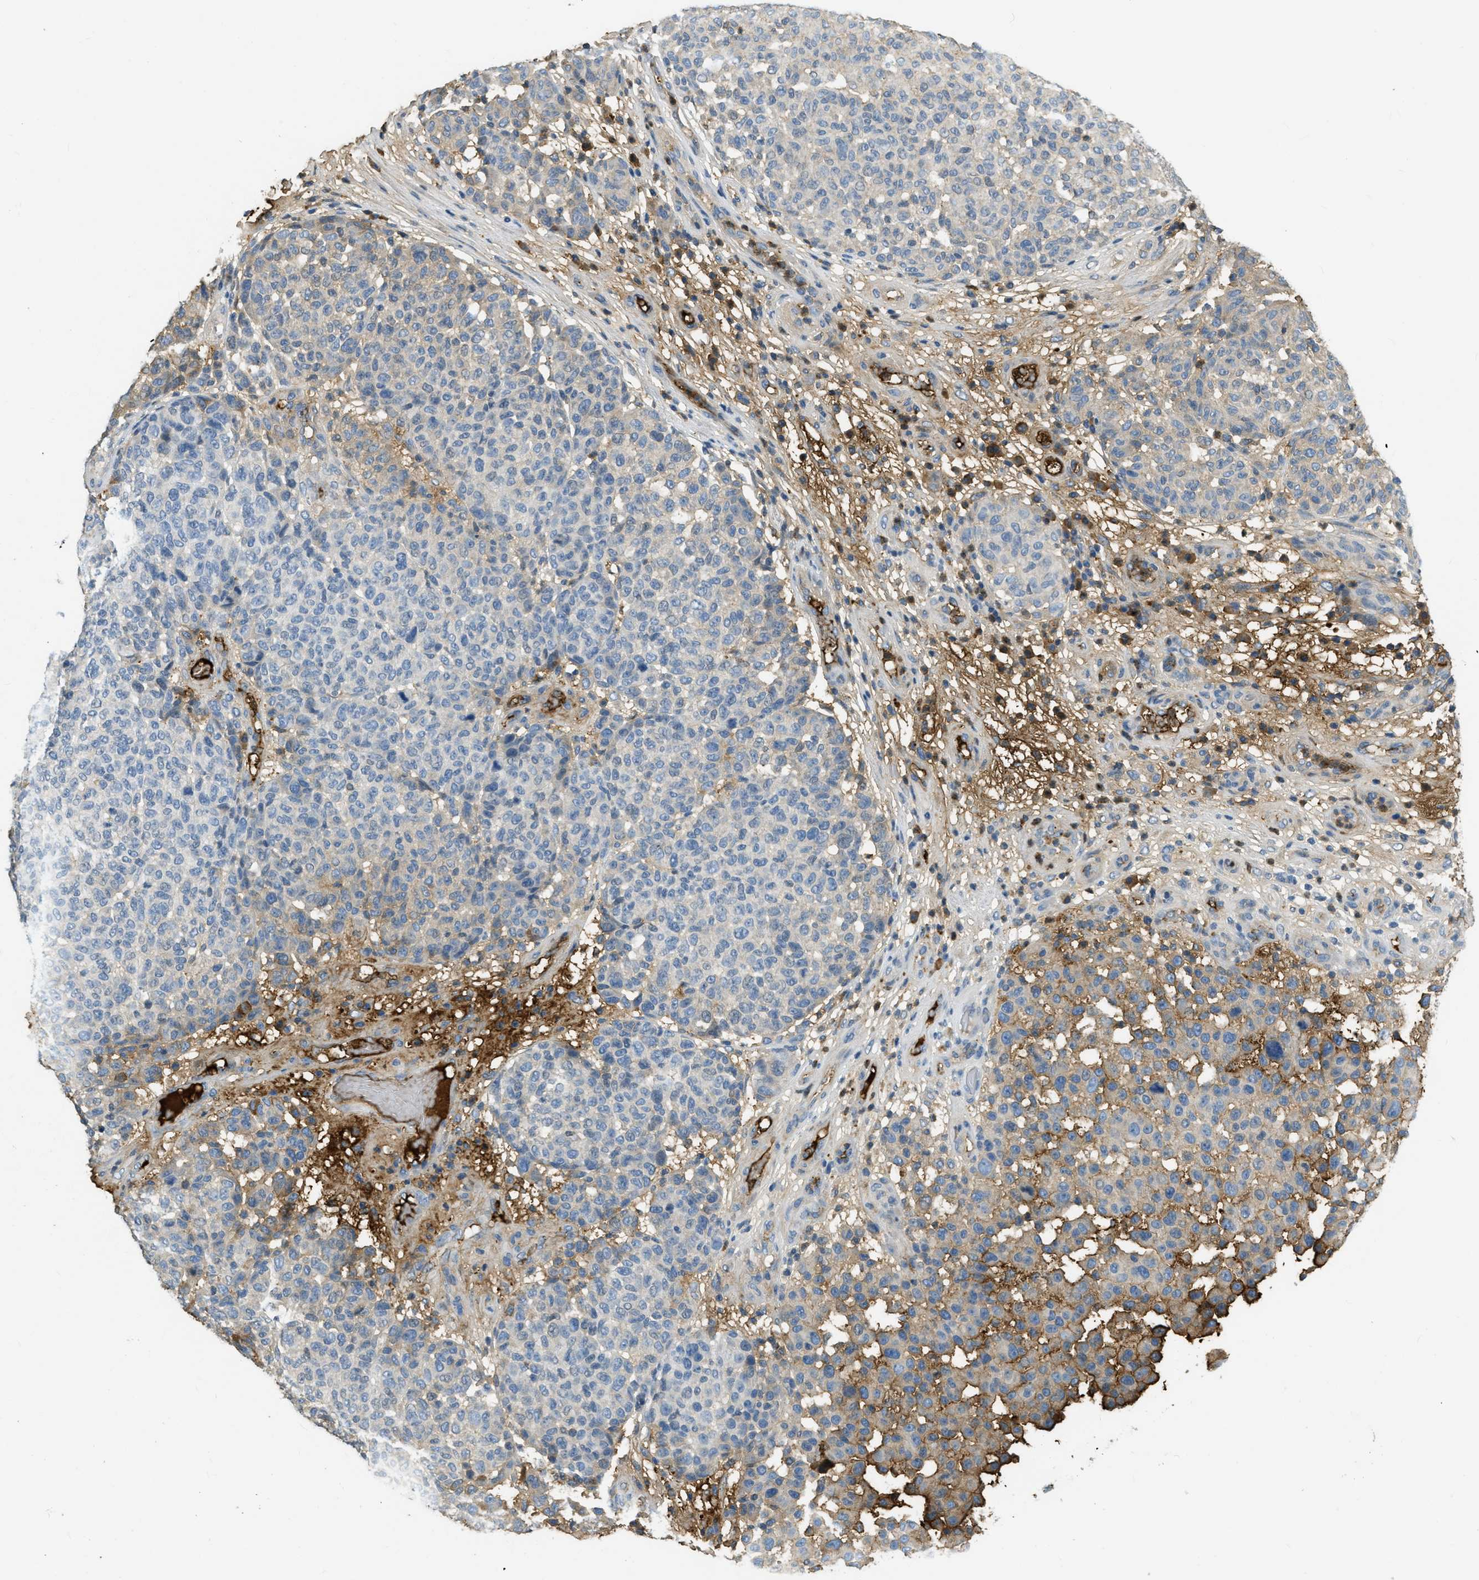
{"staining": {"intensity": "moderate", "quantity": "<25%", "location": "cytoplasmic/membranous"}, "tissue": "melanoma", "cell_type": "Tumor cells", "image_type": "cancer", "snomed": [{"axis": "morphology", "description": "Malignant melanoma, NOS"}, {"axis": "topography", "description": "Skin"}], "caption": "Immunohistochemical staining of melanoma exhibits moderate cytoplasmic/membranous protein staining in about <25% of tumor cells.", "gene": "PRTN3", "patient": {"sex": "male", "age": 59}}